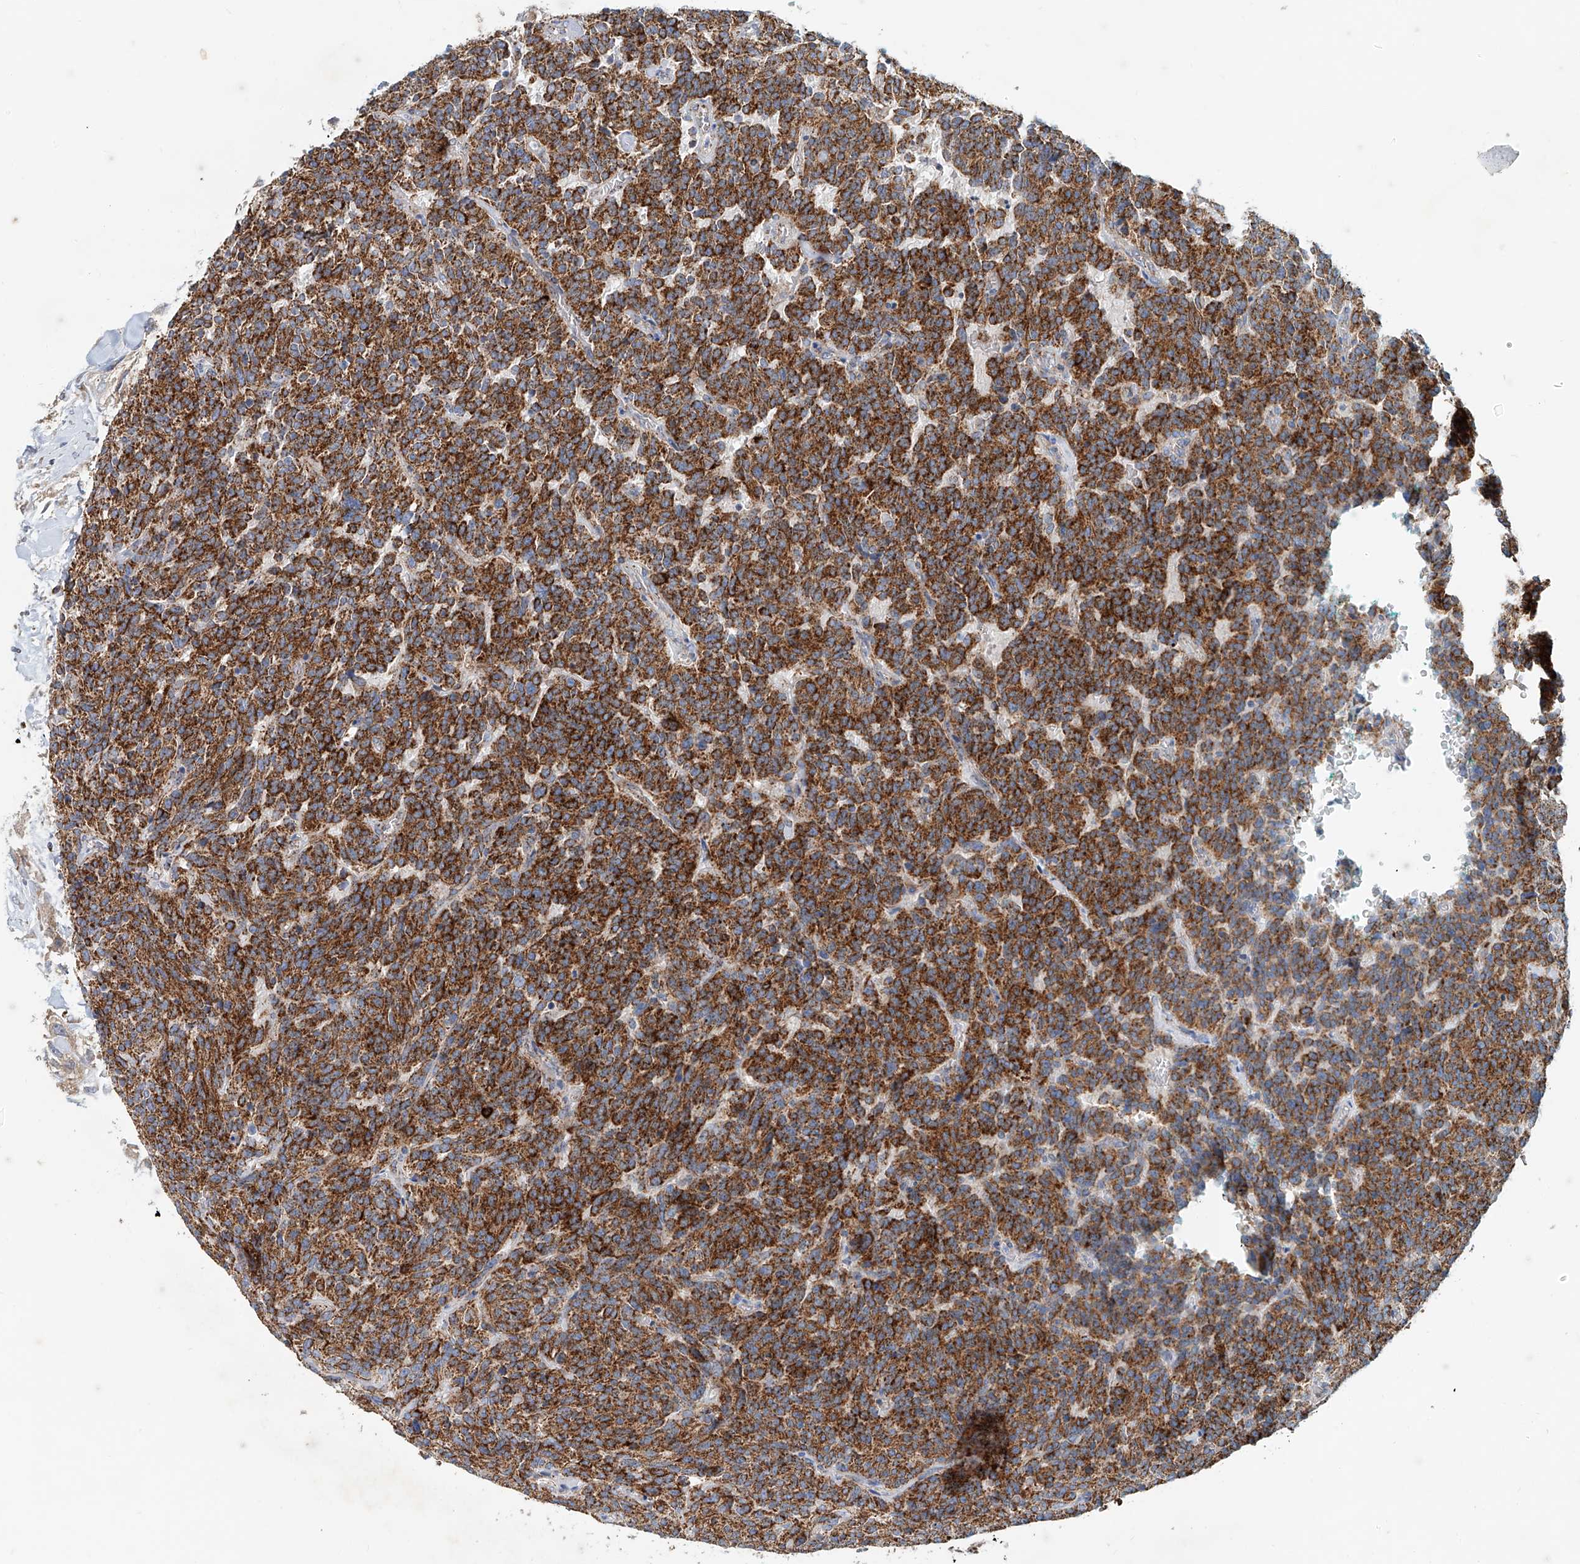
{"staining": {"intensity": "strong", "quantity": ">75%", "location": "cytoplasmic/membranous"}, "tissue": "carcinoid", "cell_type": "Tumor cells", "image_type": "cancer", "snomed": [{"axis": "morphology", "description": "Carcinoid, malignant, NOS"}, {"axis": "topography", "description": "Lung"}], "caption": "Immunohistochemistry of human carcinoid exhibits high levels of strong cytoplasmic/membranous expression in approximately >75% of tumor cells.", "gene": "CARD10", "patient": {"sex": "female", "age": 46}}